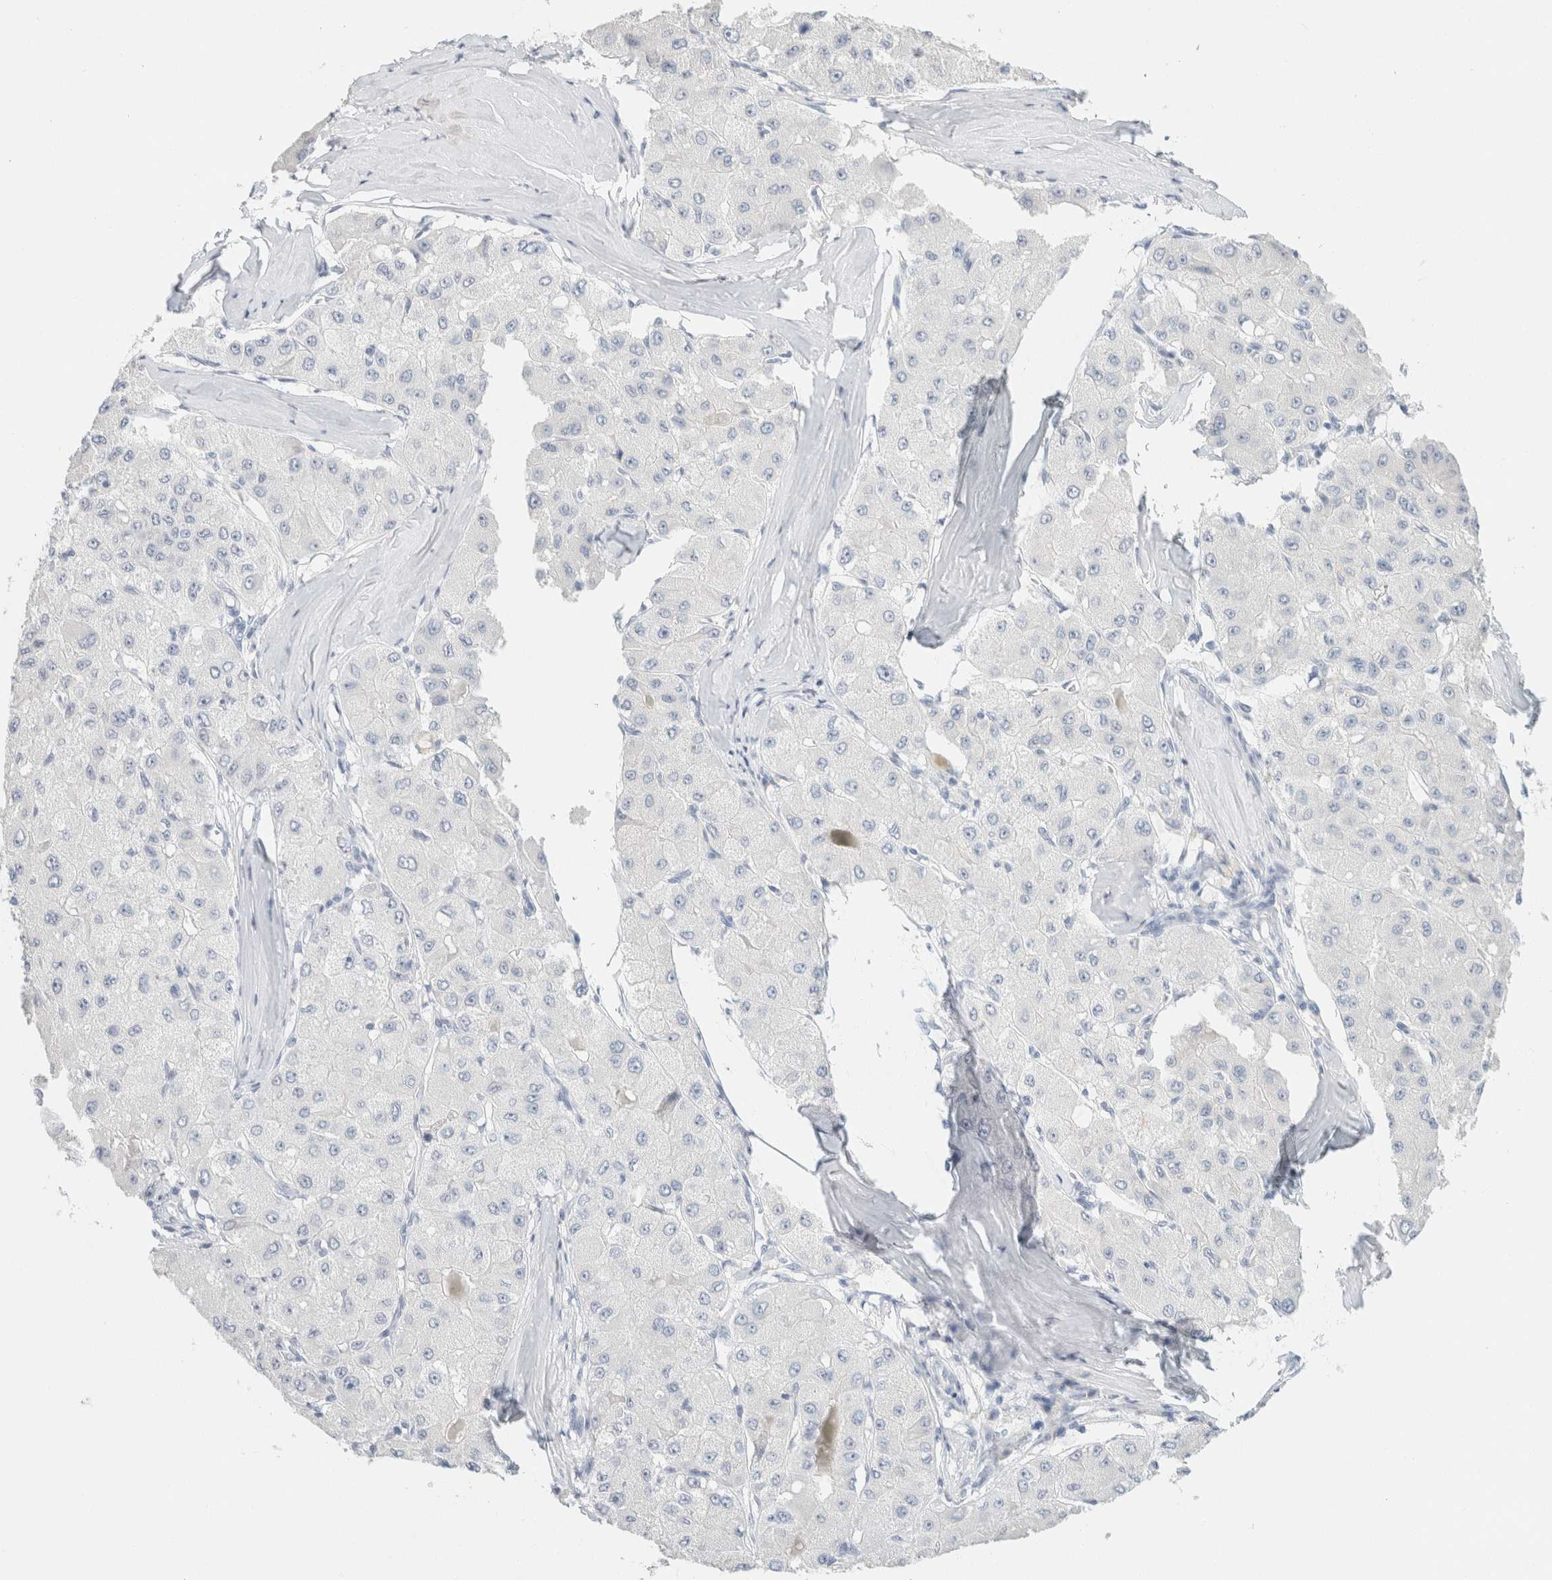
{"staining": {"intensity": "negative", "quantity": "none", "location": "none"}, "tissue": "liver cancer", "cell_type": "Tumor cells", "image_type": "cancer", "snomed": [{"axis": "morphology", "description": "Carcinoma, Hepatocellular, NOS"}, {"axis": "topography", "description": "Liver"}], "caption": "Protein analysis of liver cancer reveals no significant staining in tumor cells.", "gene": "NEFM", "patient": {"sex": "male", "age": 80}}